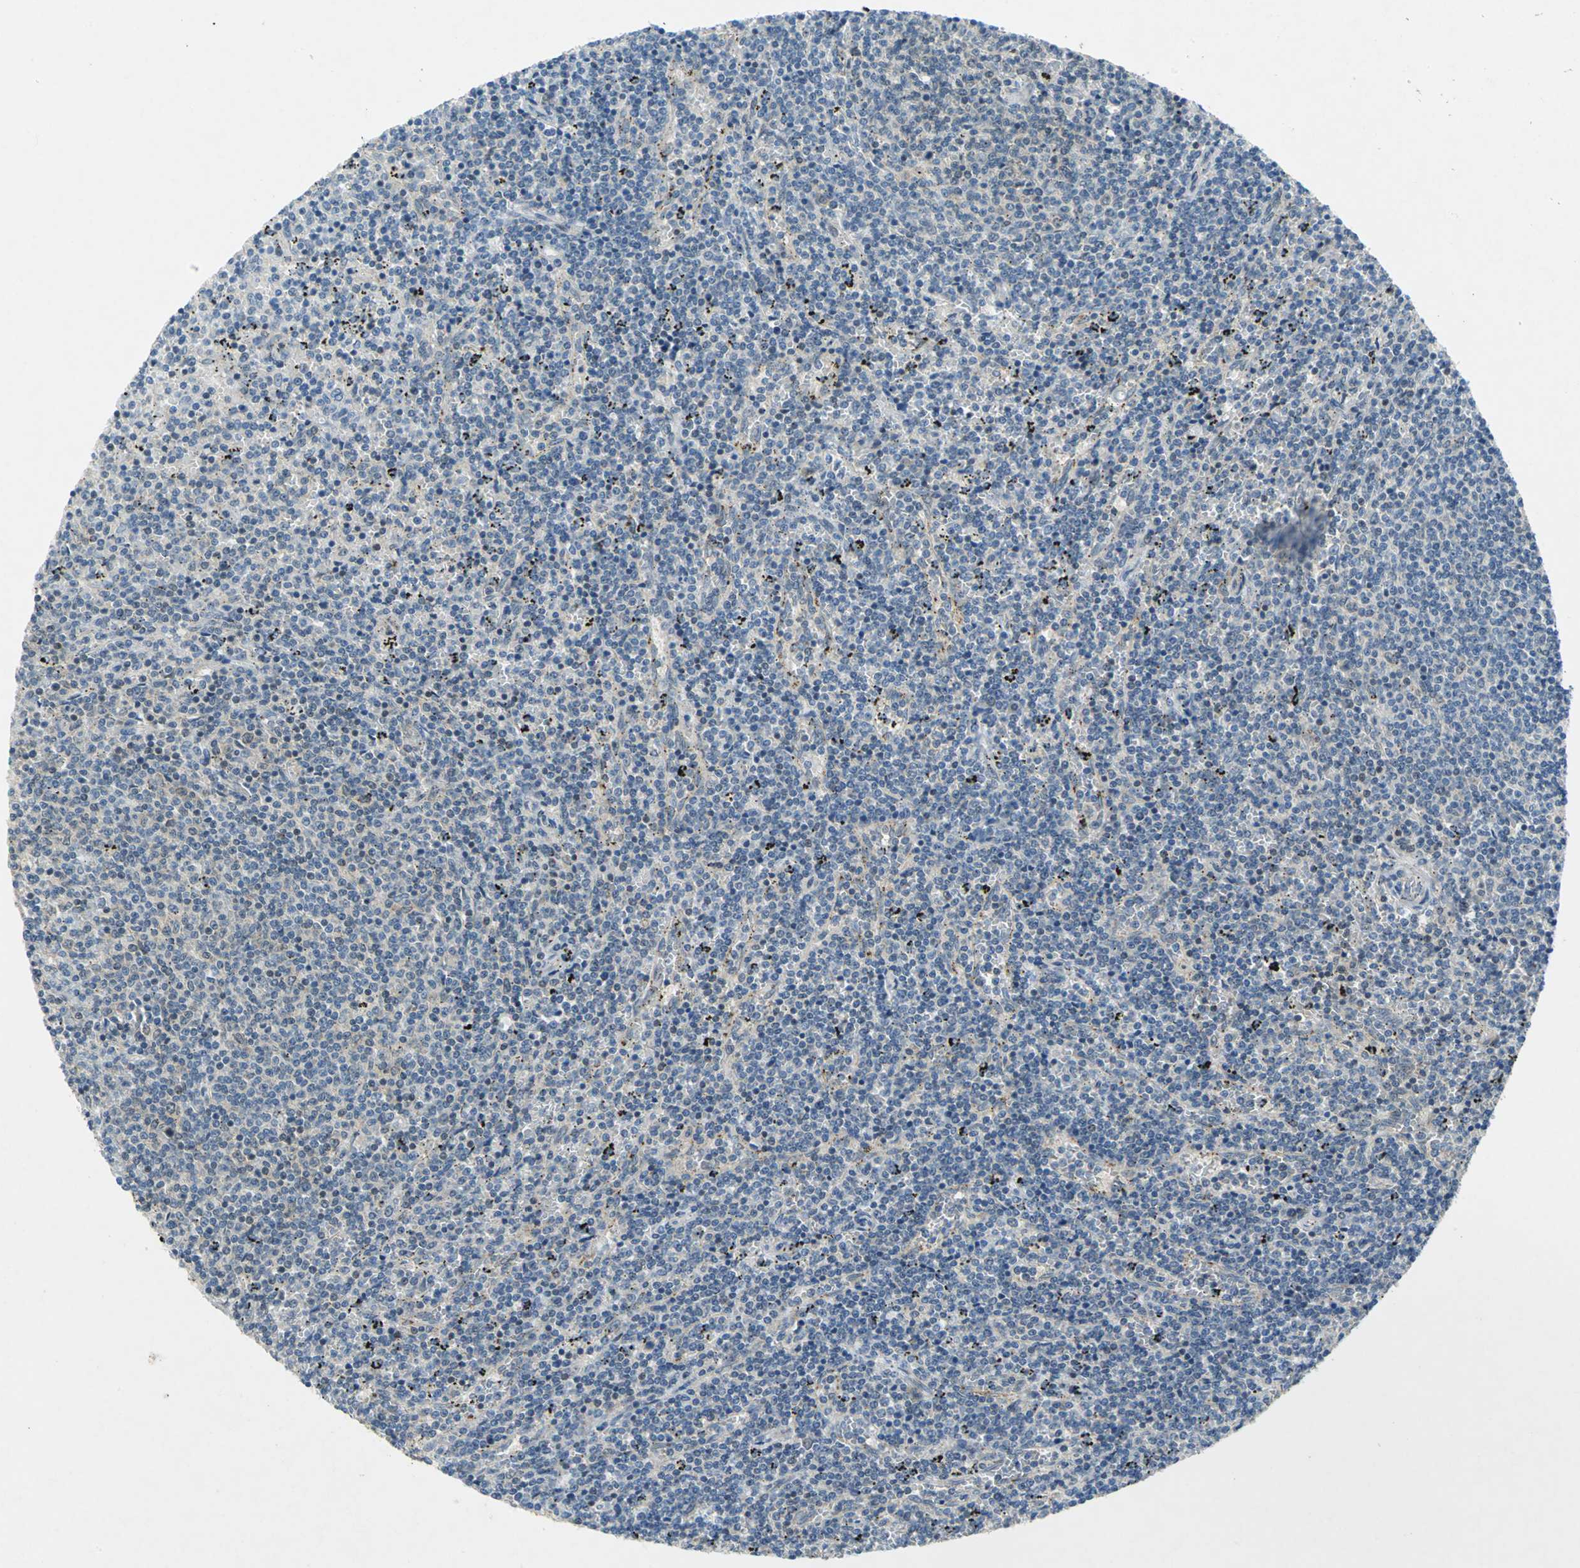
{"staining": {"intensity": "negative", "quantity": "none", "location": "none"}, "tissue": "lymphoma", "cell_type": "Tumor cells", "image_type": "cancer", "snomed": [{"axis": "morphology", "description": "Malignant lymphoma, non-Hodgkin's type, Low grade"}, {"axis": "topography", "description": "Spleen"}], "caption": "Immunohistochemical staining of human lymphoma exhibits no significant expression in tumor cells.", "gene": "PIN1", "patient": {"sex": "female", "age": 50}}